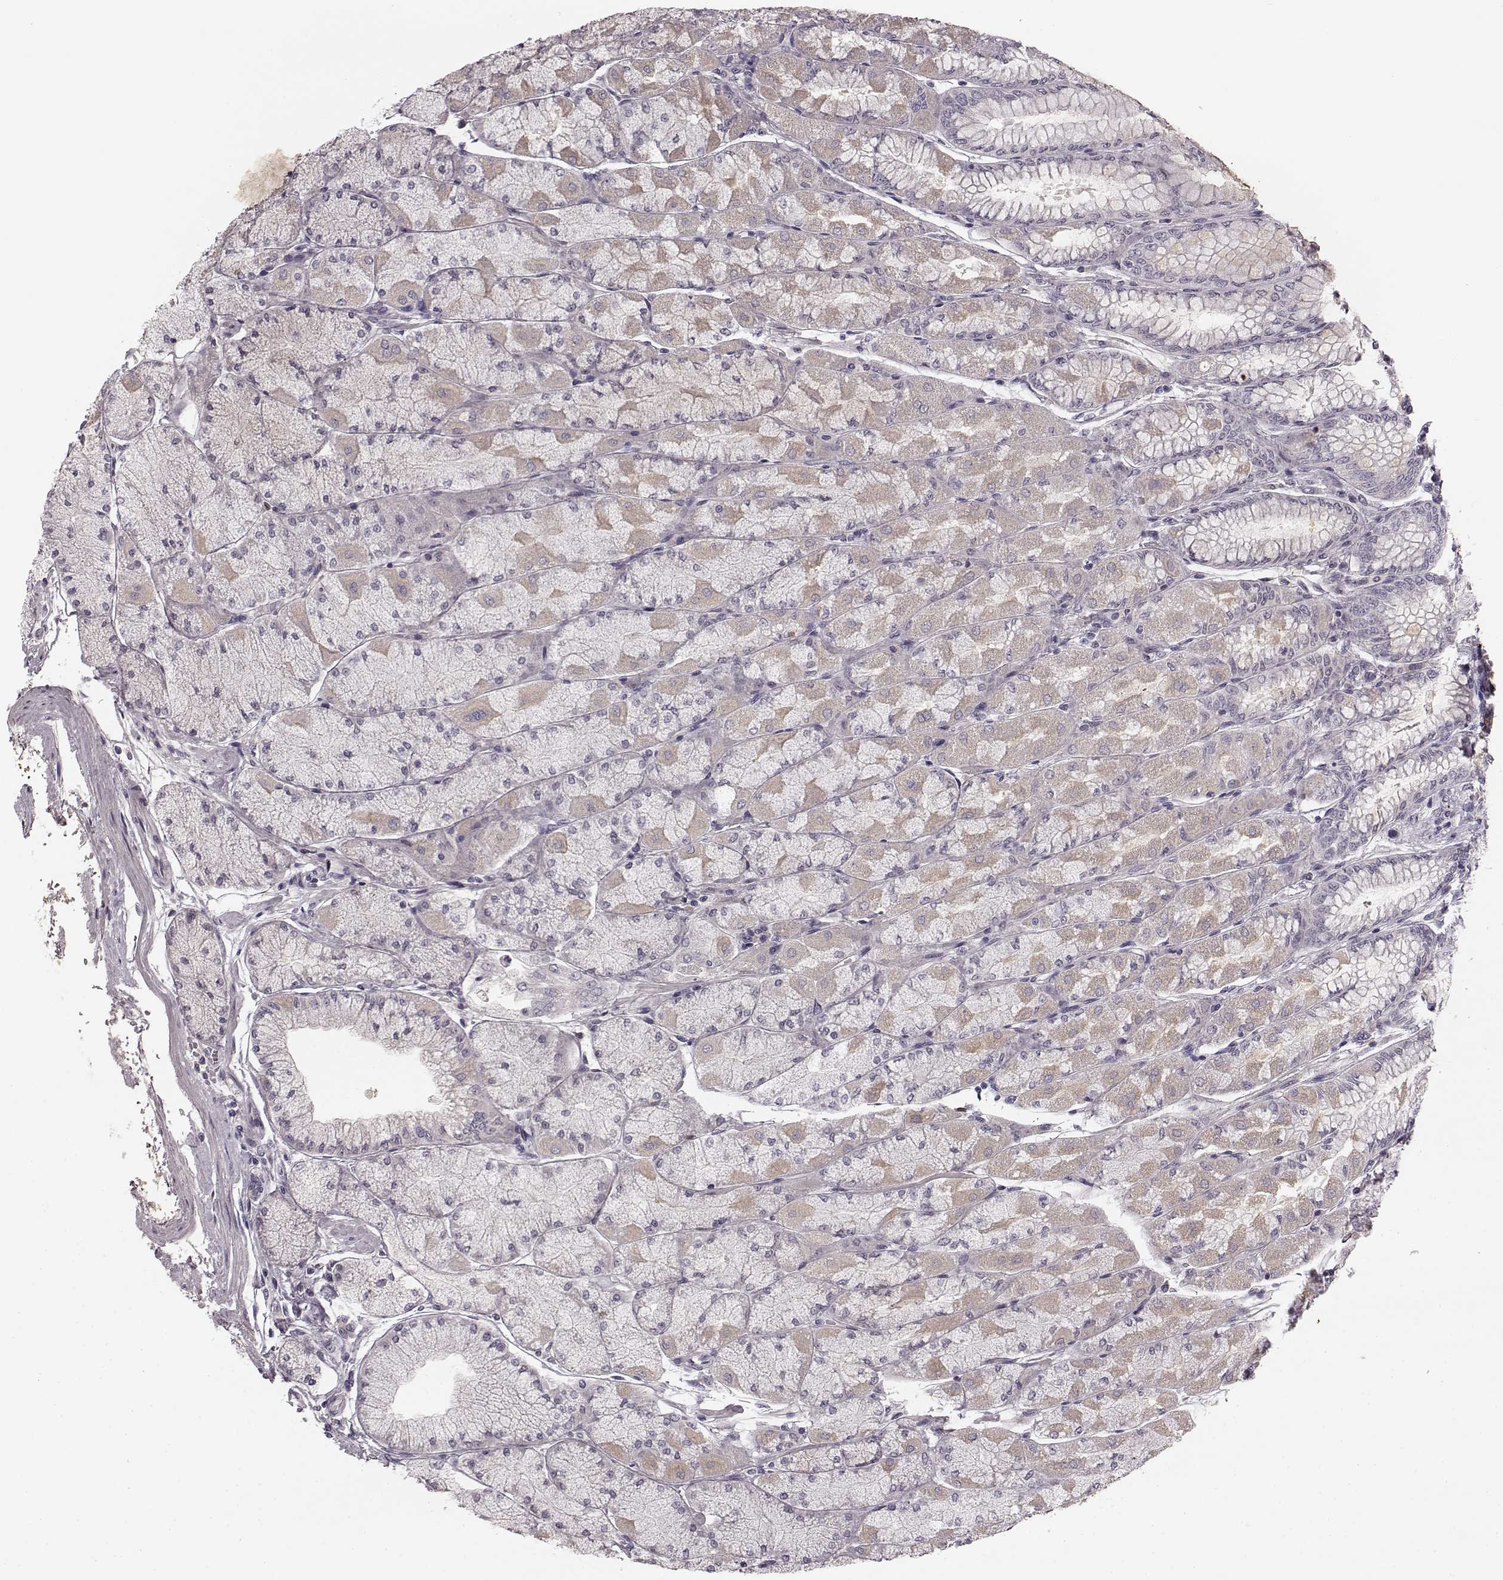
{"staining": {"intensity": "weak", "quantity": "<25%", "location": "cytoplasmic/membranous"}, "tissue": "stomach", "cell_type": "Glandular cells", "image_type": "normal", "snomed": [{"axis": "morphology", "description": "Normal tissue, NOS"}, {"axis": "topography", "description": "Stomach, upper"}], "caption": "There is no significant positivity in glandular cells of stomach.", "gene": "FAM234B", "patient": {"sex": "male", "age": 60}}